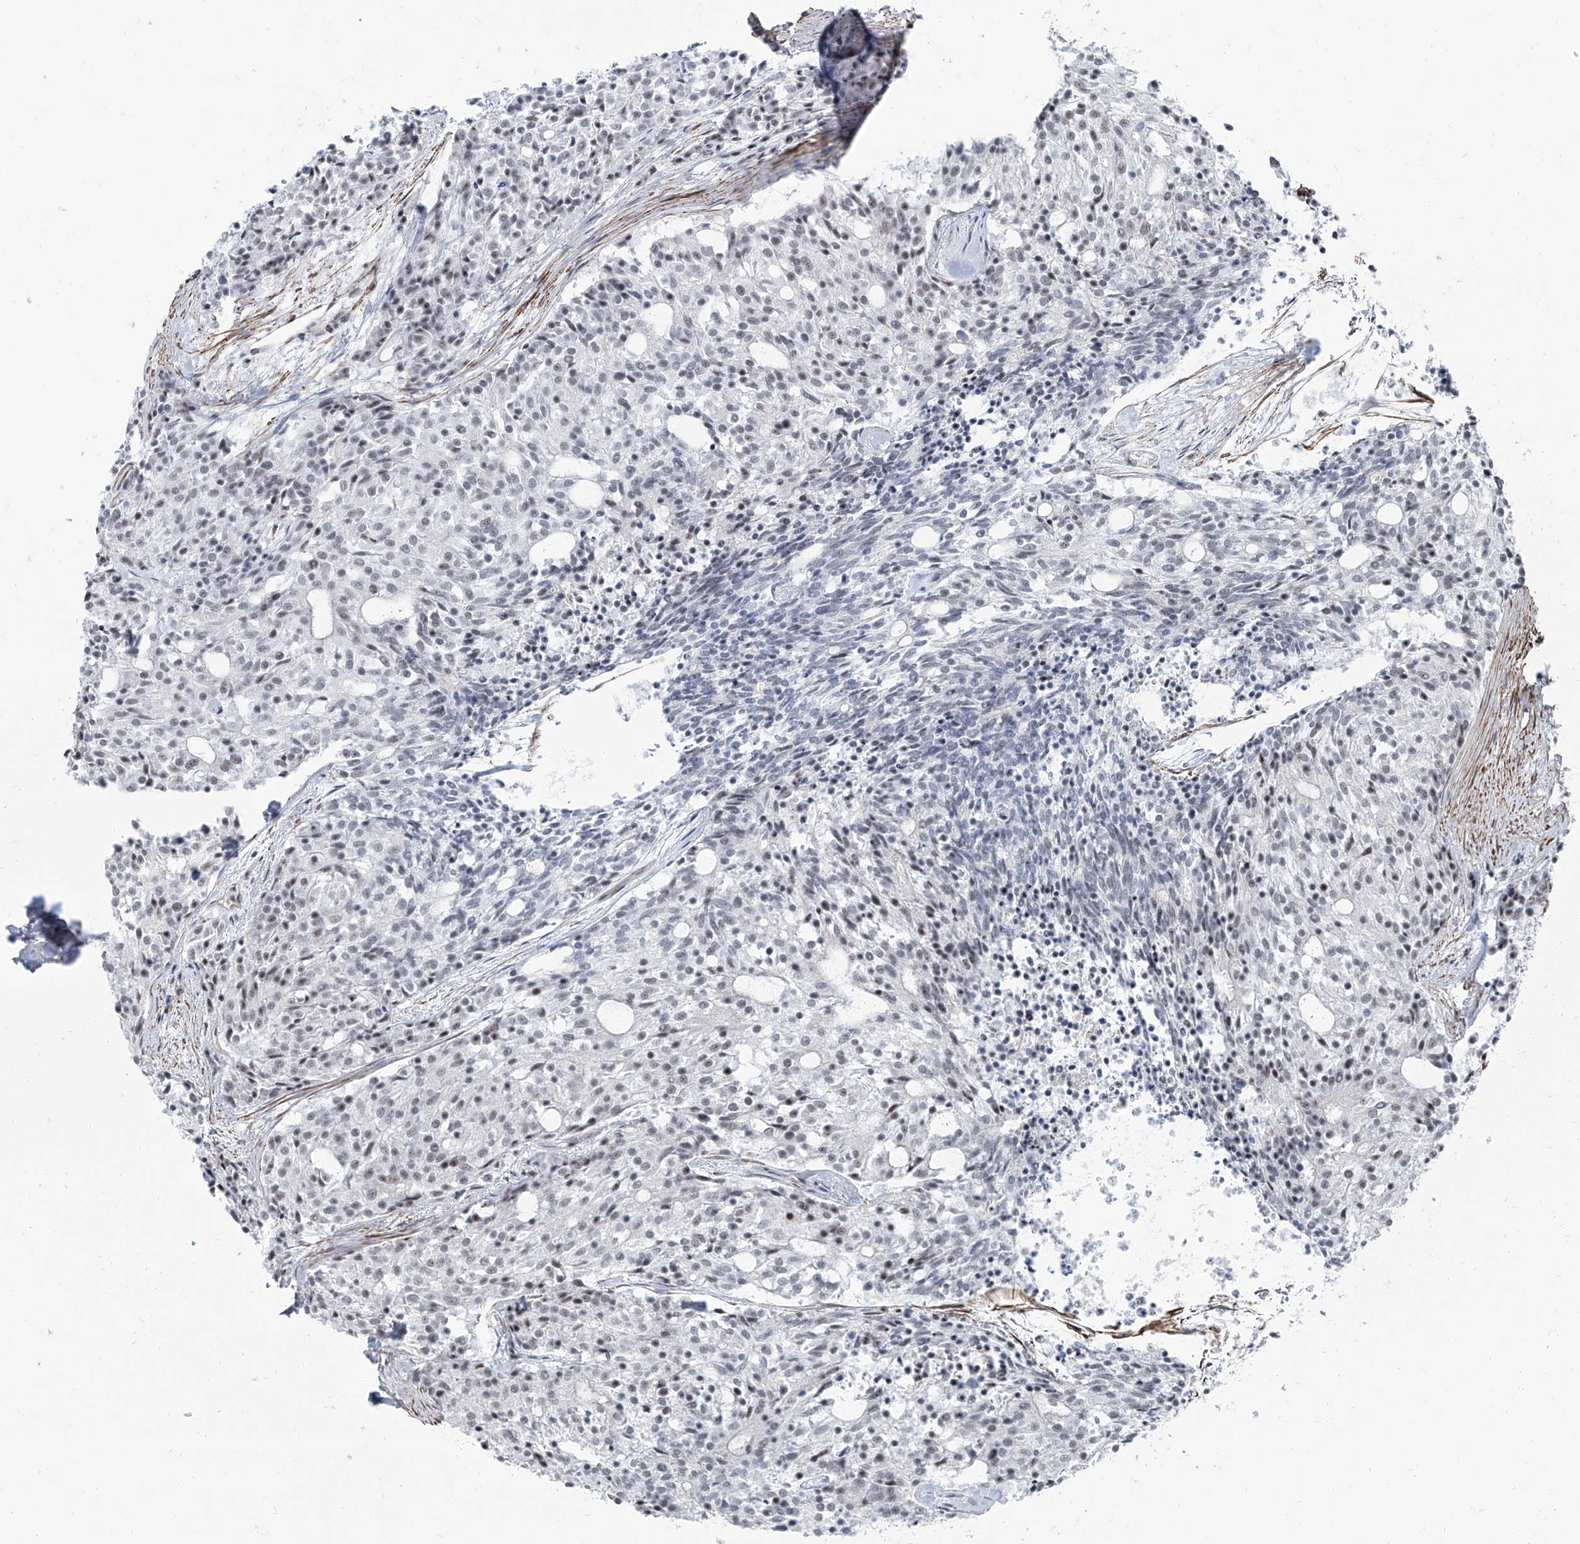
{"staining": {"intensity": "negative", "quantity": "none", "location": "none"}, "tissue": "carcinoid", "cell_type": "Tumor cells", "image_type": "cancer", "snomed": [{"axis": "morphology", "description": "Carcinoid, malignant, NOS"}, {"axis": "topography", "description": "Pancreas"}], "caption": "Immunohistochemical staining of human carcinoid displays no significant positivity in tumor cells.", "gene": "TXLNB", "patient": {"sex": "female", "age": 54}}